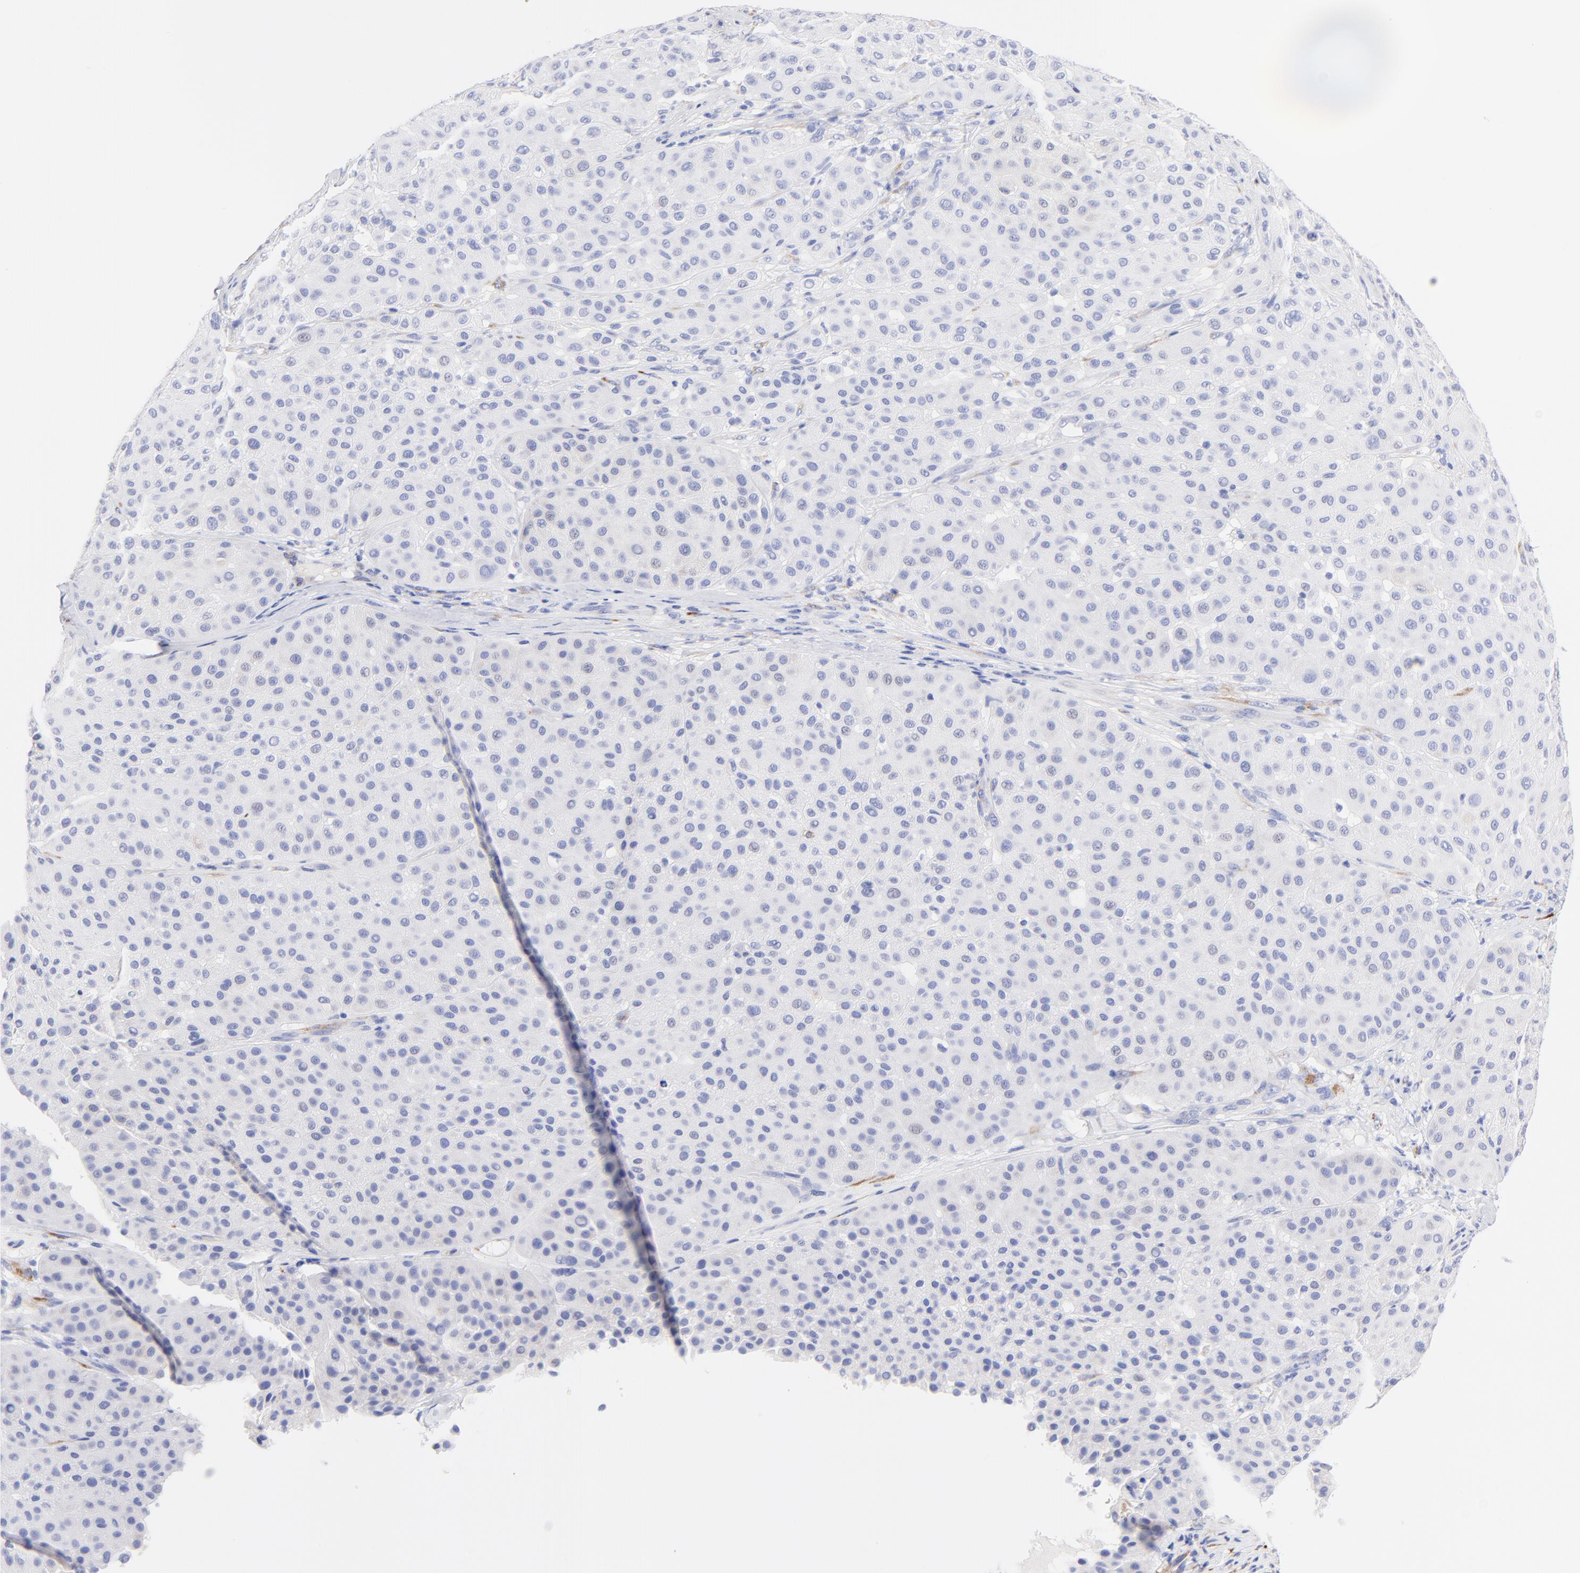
{"staining": {"intensity": "negative", "quantity": "none", "location": "none"}, "tissue": "melanoma", "cell_type": "Tumor cells", "image_type": "cancer", "snomed": [{"axis": "morphology", "description": "Normal tissue, NOS"}, {"axis": "morphology", "description": "Malignant melanoma, Metastatic site"}, {"axis": "topography", "description": "Skin"}], "caption": "Melanoma stained for a protein using IHC shows no expression tumor cells.", "gene": "C1QTNF6", "patient": {"sex": "male", "age": 41}}